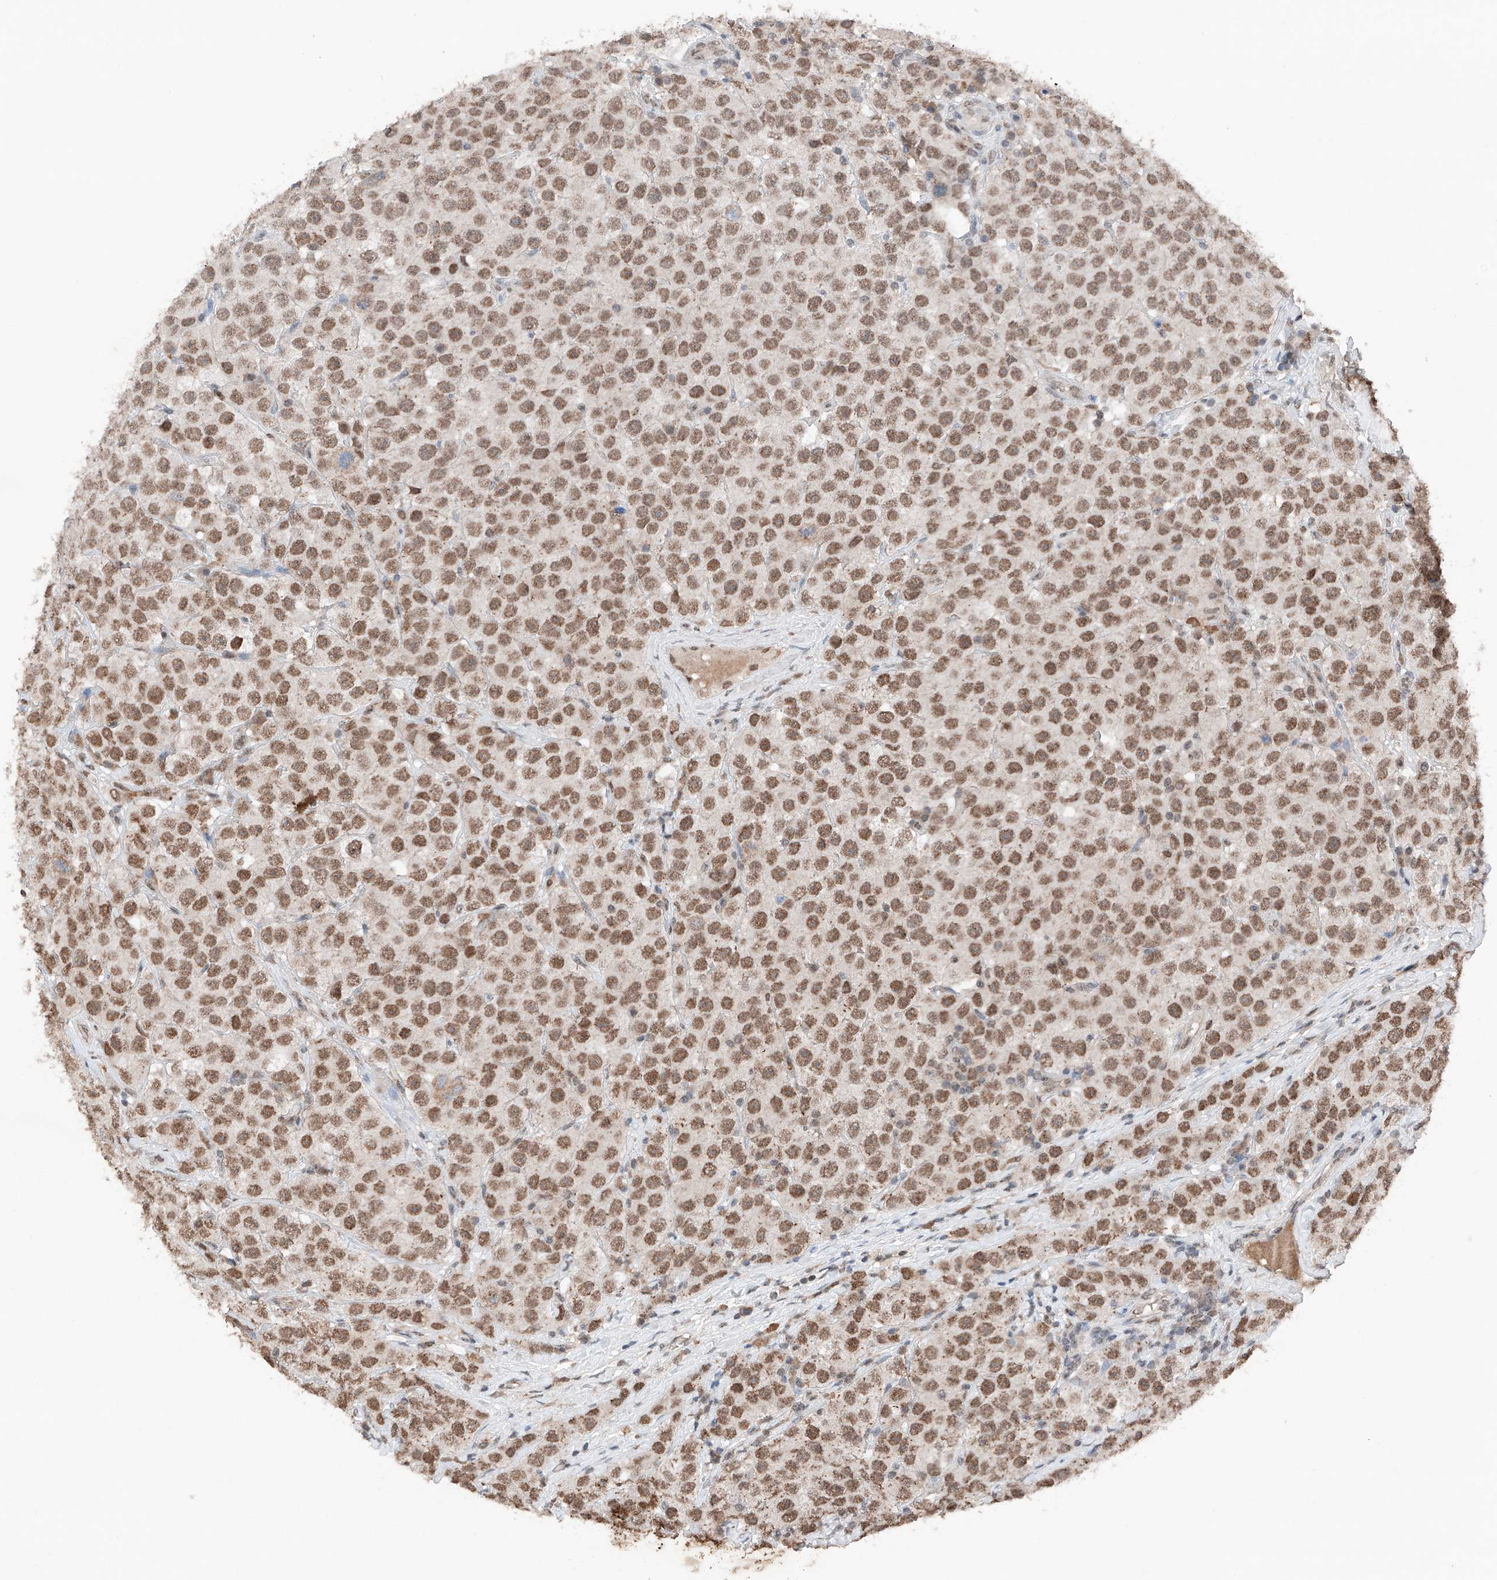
{"staining": {"intensity": "moderate", "quantity": ">75%", "location": "nuclear"}, "tissue": "testis cancer", "cell_type": "Tumor cells", "image_type": "cancer", "snomed": [{"axis": "morphology", "description": "Seminoma, NOS"}, {"axis": "topography", "description": "Testis"}], "caption": "Testis cancer (seminoma) stained with DAB immunohistochemistry (IHC) reveals medium levels of moderate nuclear expression in approximately >75% of tumor cells.", "gene": "TBX4", "patient": {"sex": "male", "age": 28}}